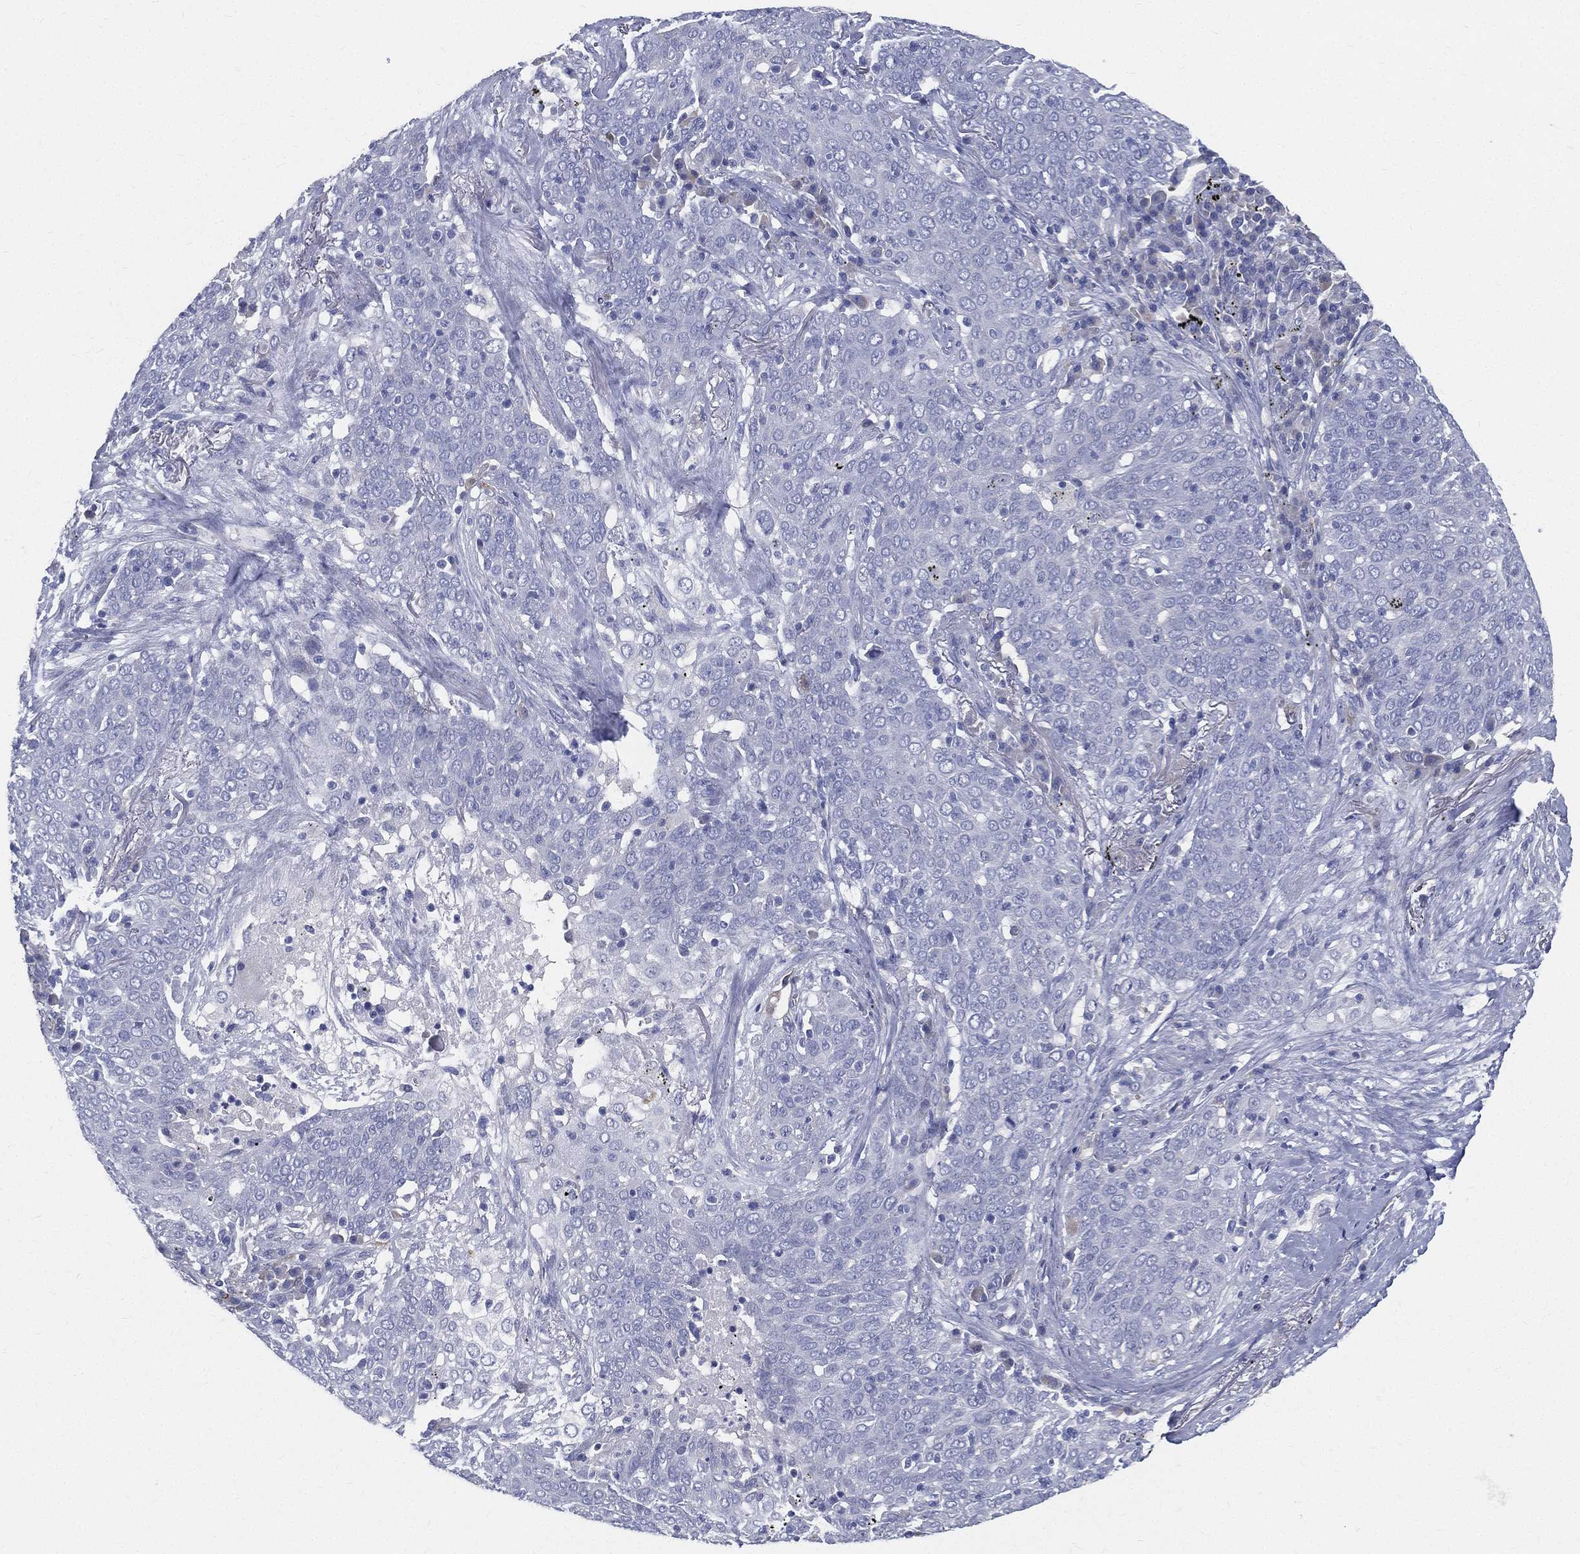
{"staining": {"intensity": "negative", "quantity": "none", "location": "none"}, "tissue": "lung cancer", "cell_type": "Tumor cells", "image_type": "cancer", "snomed": [{"axis": "morphology", "description": "Squamous cell carcinoma, NOS"}, {"axis": "topography", "description": "Lung"}], "caption": "The immunohistochemistry (IHC) micrograph has no significant expression in tumor cells of lung cancer (squamous cell carcinoma) tissue. (DAB IHC visualized using brightfield microscopy, high magnification).", "gene": "STS", "patient": {"sex": "male", "age": 82}}